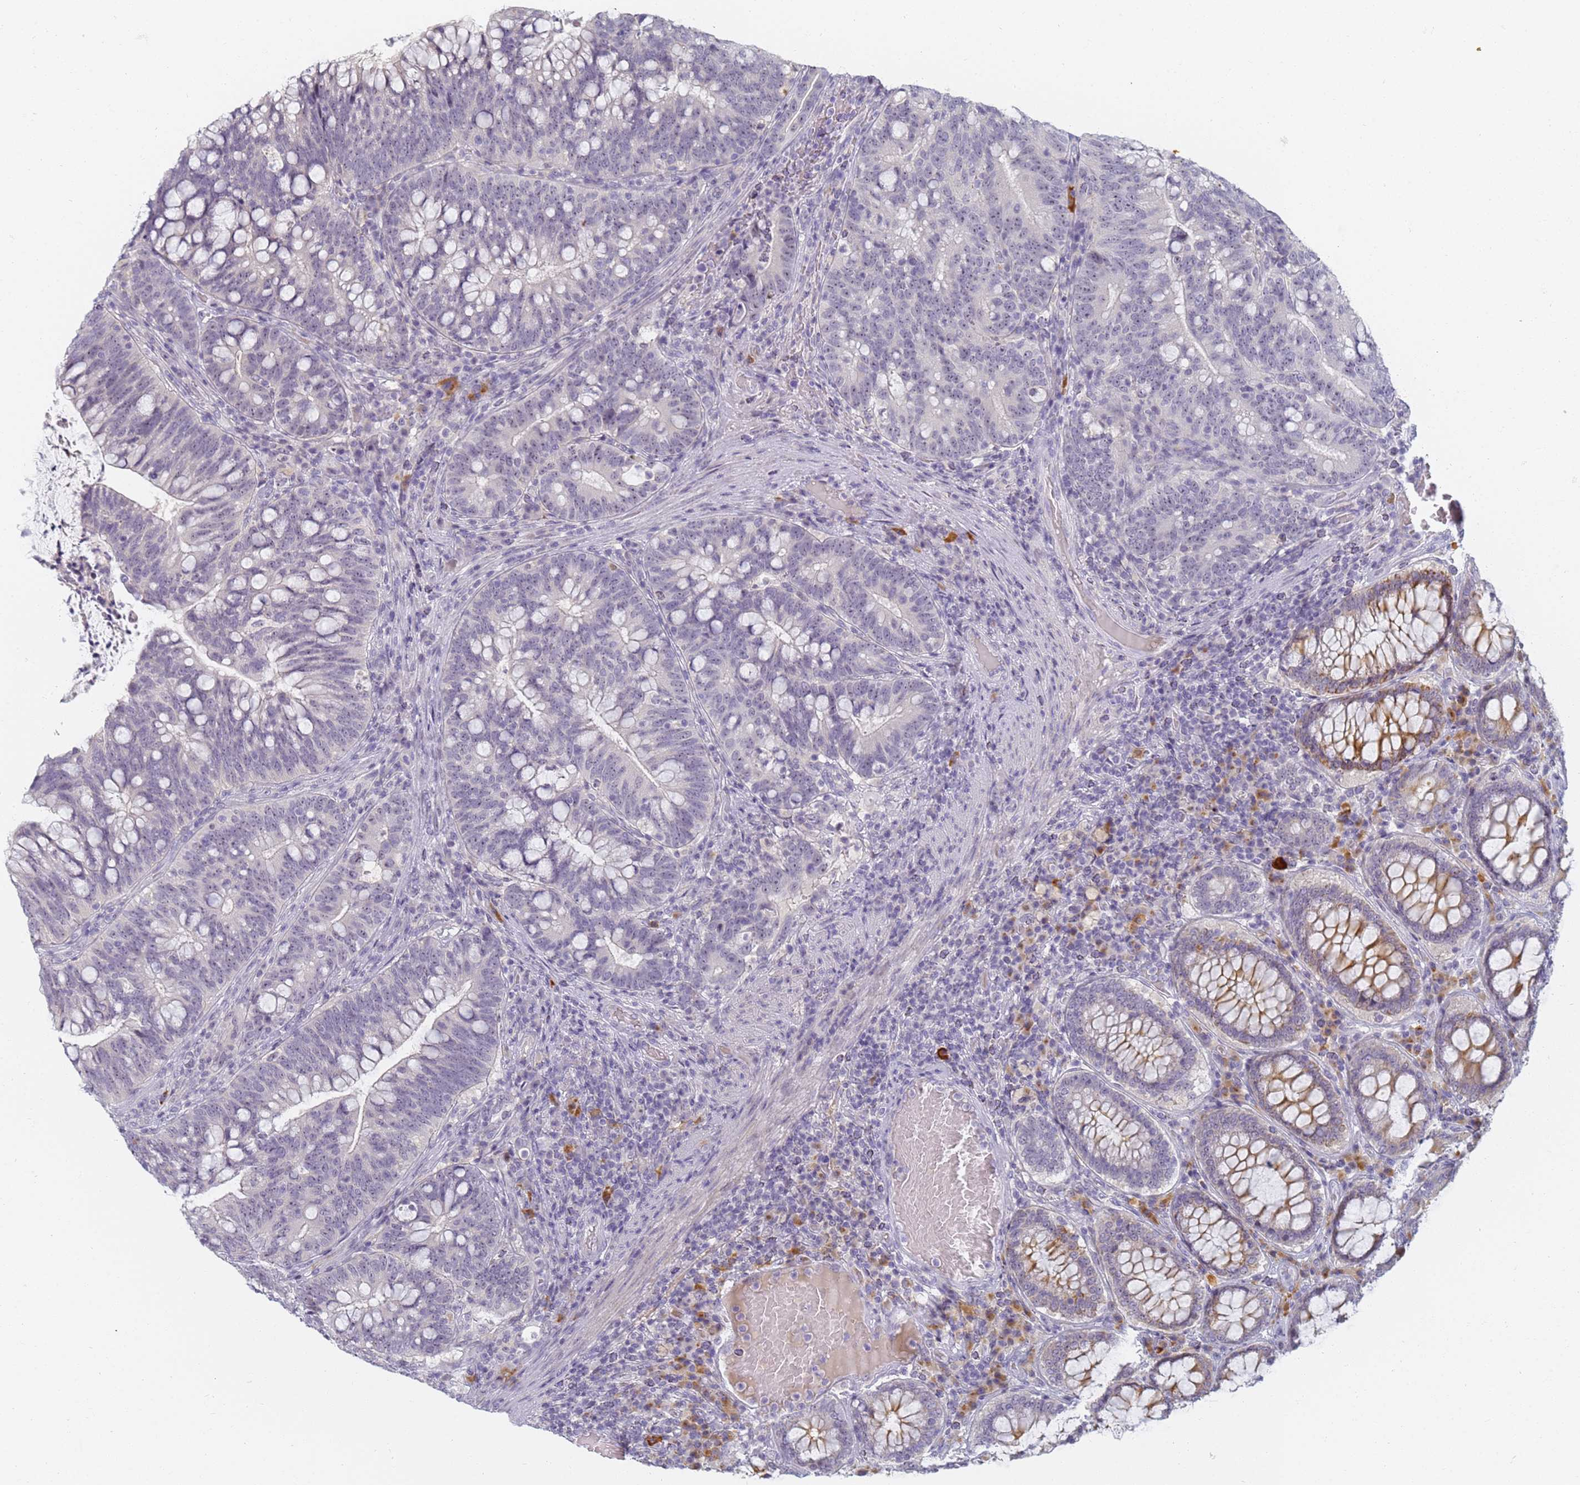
{"staining": {"intensity": "weak", "quantity": "<25%", "location": "nuclear"}, "tissue": "colorectal cancer", "cell_type": "Tumor cells", "image_type": "cancer", "snomed": [{"axis": "morphology", "description": "Adenocarcinoma, NOS"}, {"axis": "topography", "description": "Colon"}], "caption": "Adenocarcinoma (colorectal) was stained to show a protein in brown. There is no significant staining in tumor cells.", "gene": "SLC38A9", "patient": {"sex": "female", "age": 66}}